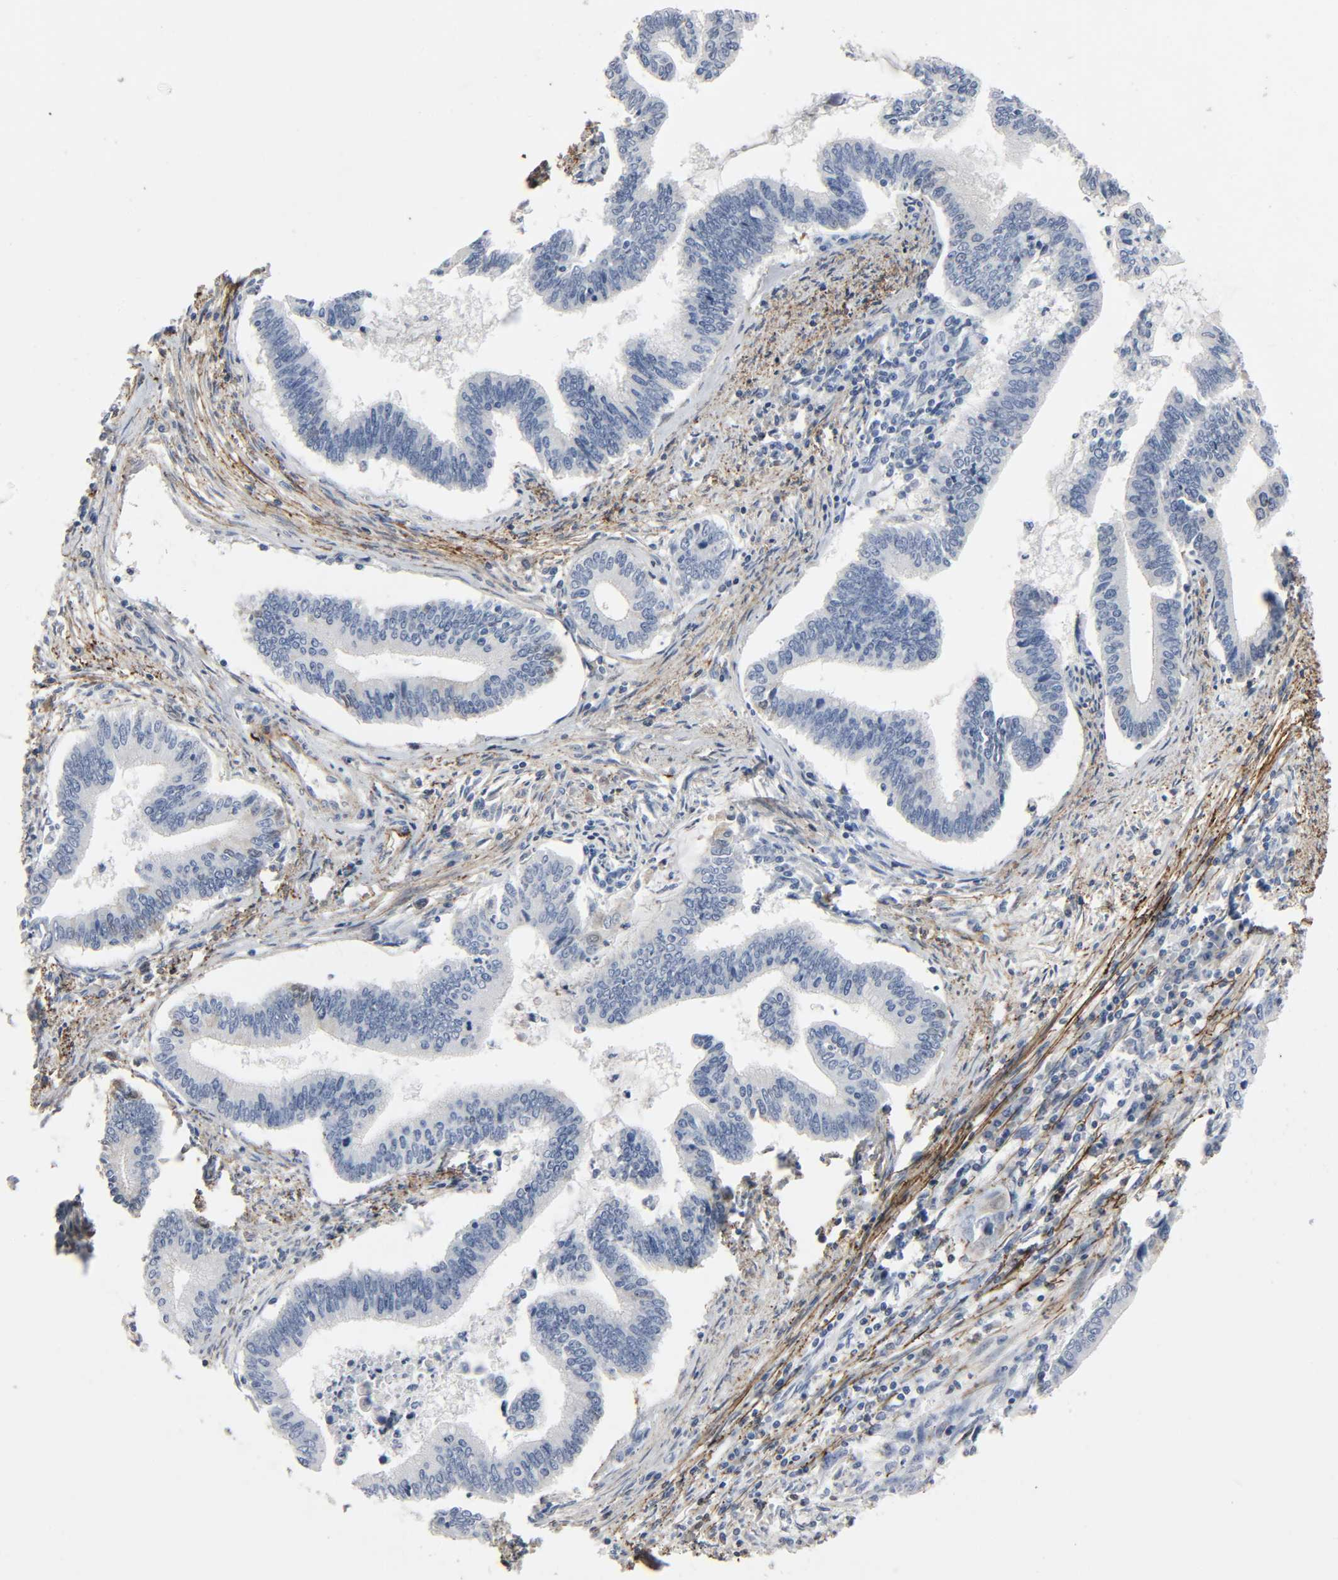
{"staining": {"intensity": "weak", "quantity": "<25%", "location": "cytoplasmic/membranous,nuclear"}, "tissue": "cervical cancer", "cell_type": "Tumor cells", "image_type": "cancer", "snomed": [{"axis": "morphology", "description": "Adenocarcinoma, NOS"}, {"axis": "topography", "description": "Cervix"}], "caption": "Immunohistochemistry photomicrograph of cervical cancer stained for a protein (brown), which reveals no staining in tumor cells.", "gene": "FBLN5", "patient": {"sex": "female", "age": 36}}